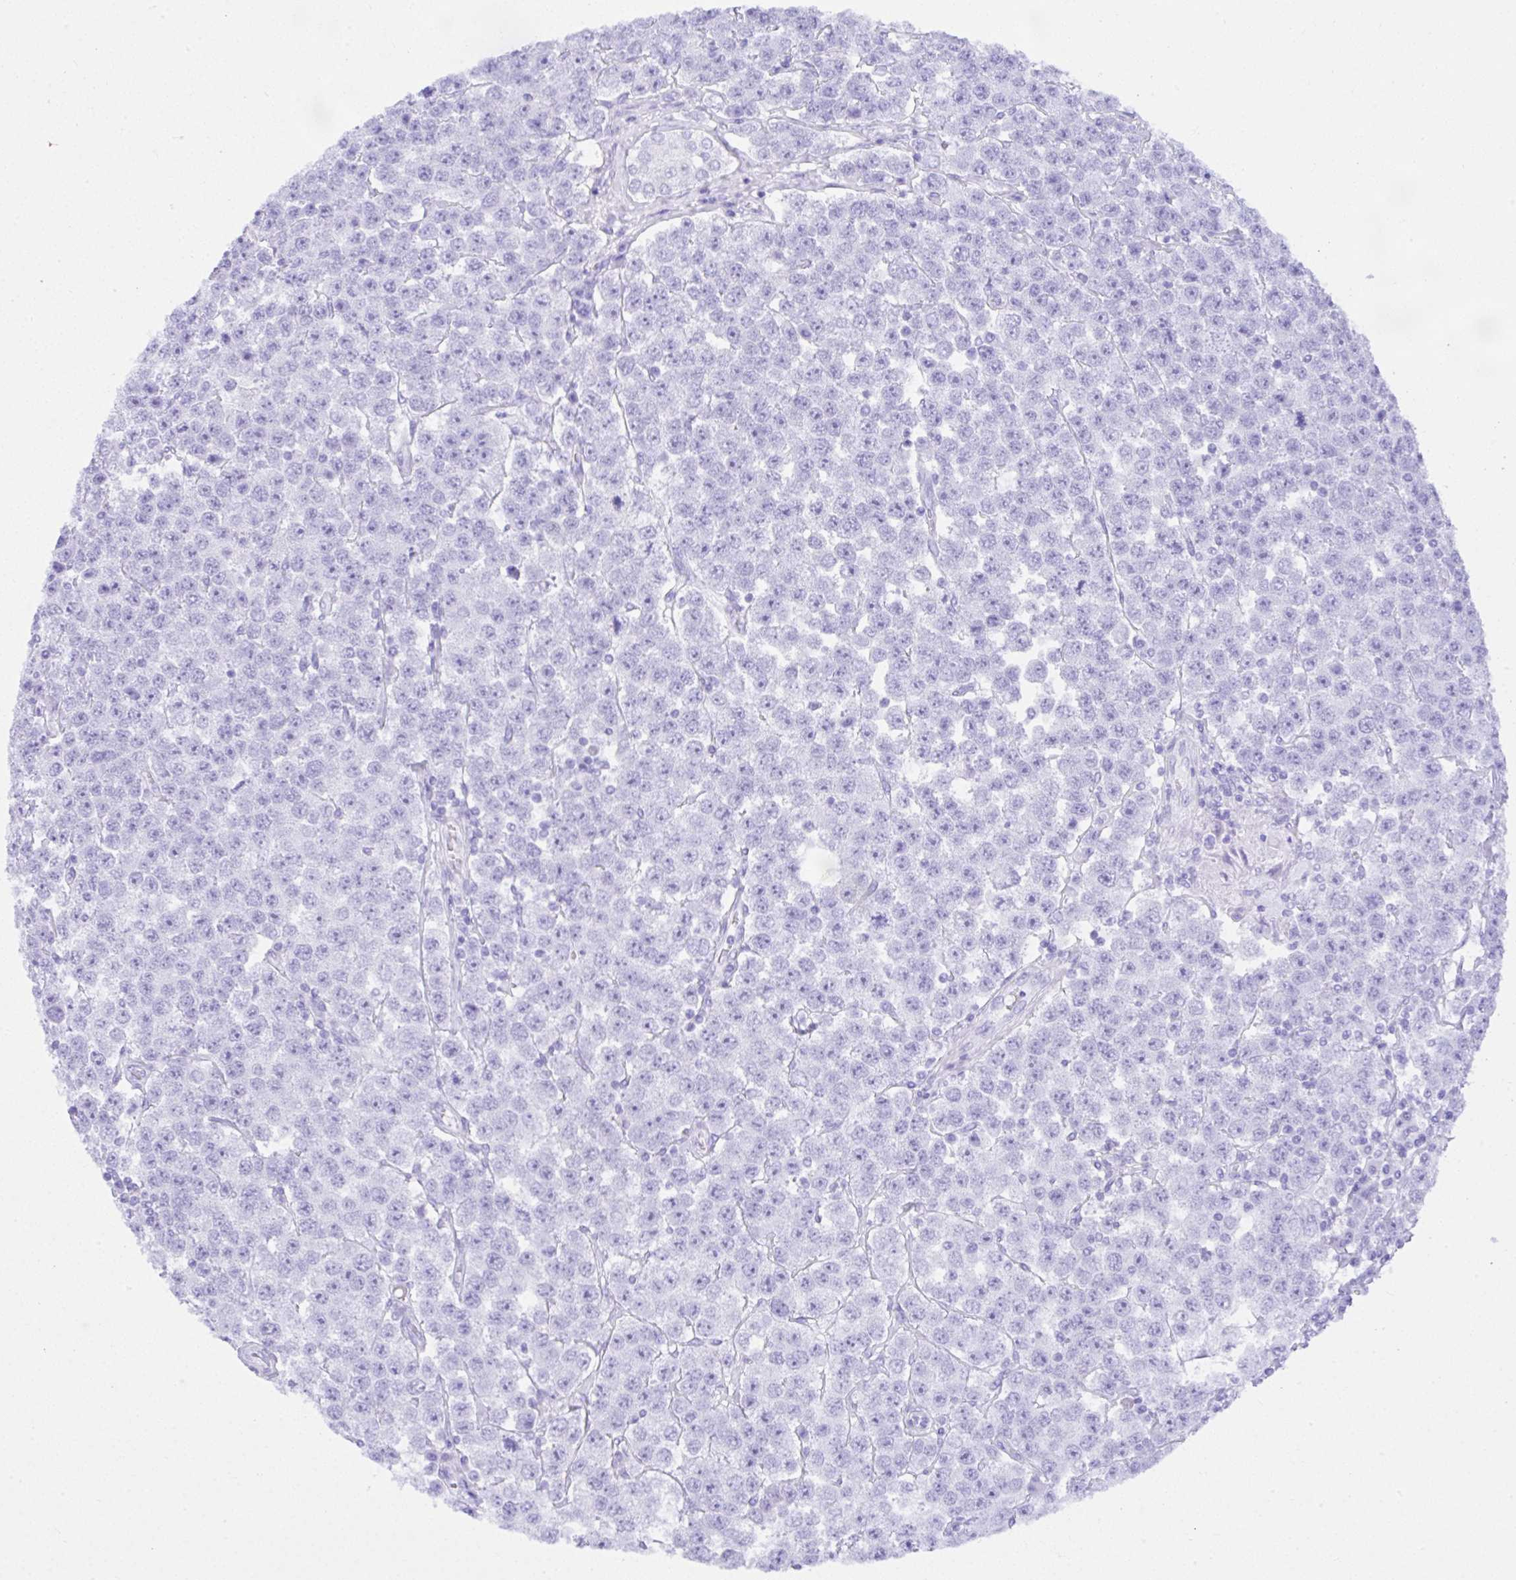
{"staining": {"intensity": "negative", "quantity": "none", "location": "none"}, "tissue": "testis cancer", "cell_type": "Tumor cells", "image_type": "cancer", "snomed": [{"axis": "morphology", "description": "Seminoma, NOS"}, {"axis": "topography", "description": "Testis"}], "caption": "Tumor cells show no significant protein staining in seminoma (testis). (IHC, brightfield microscopy, high magnification).", "gene": "CCDC12", "patient": {"sex": "male", "age": 28}}